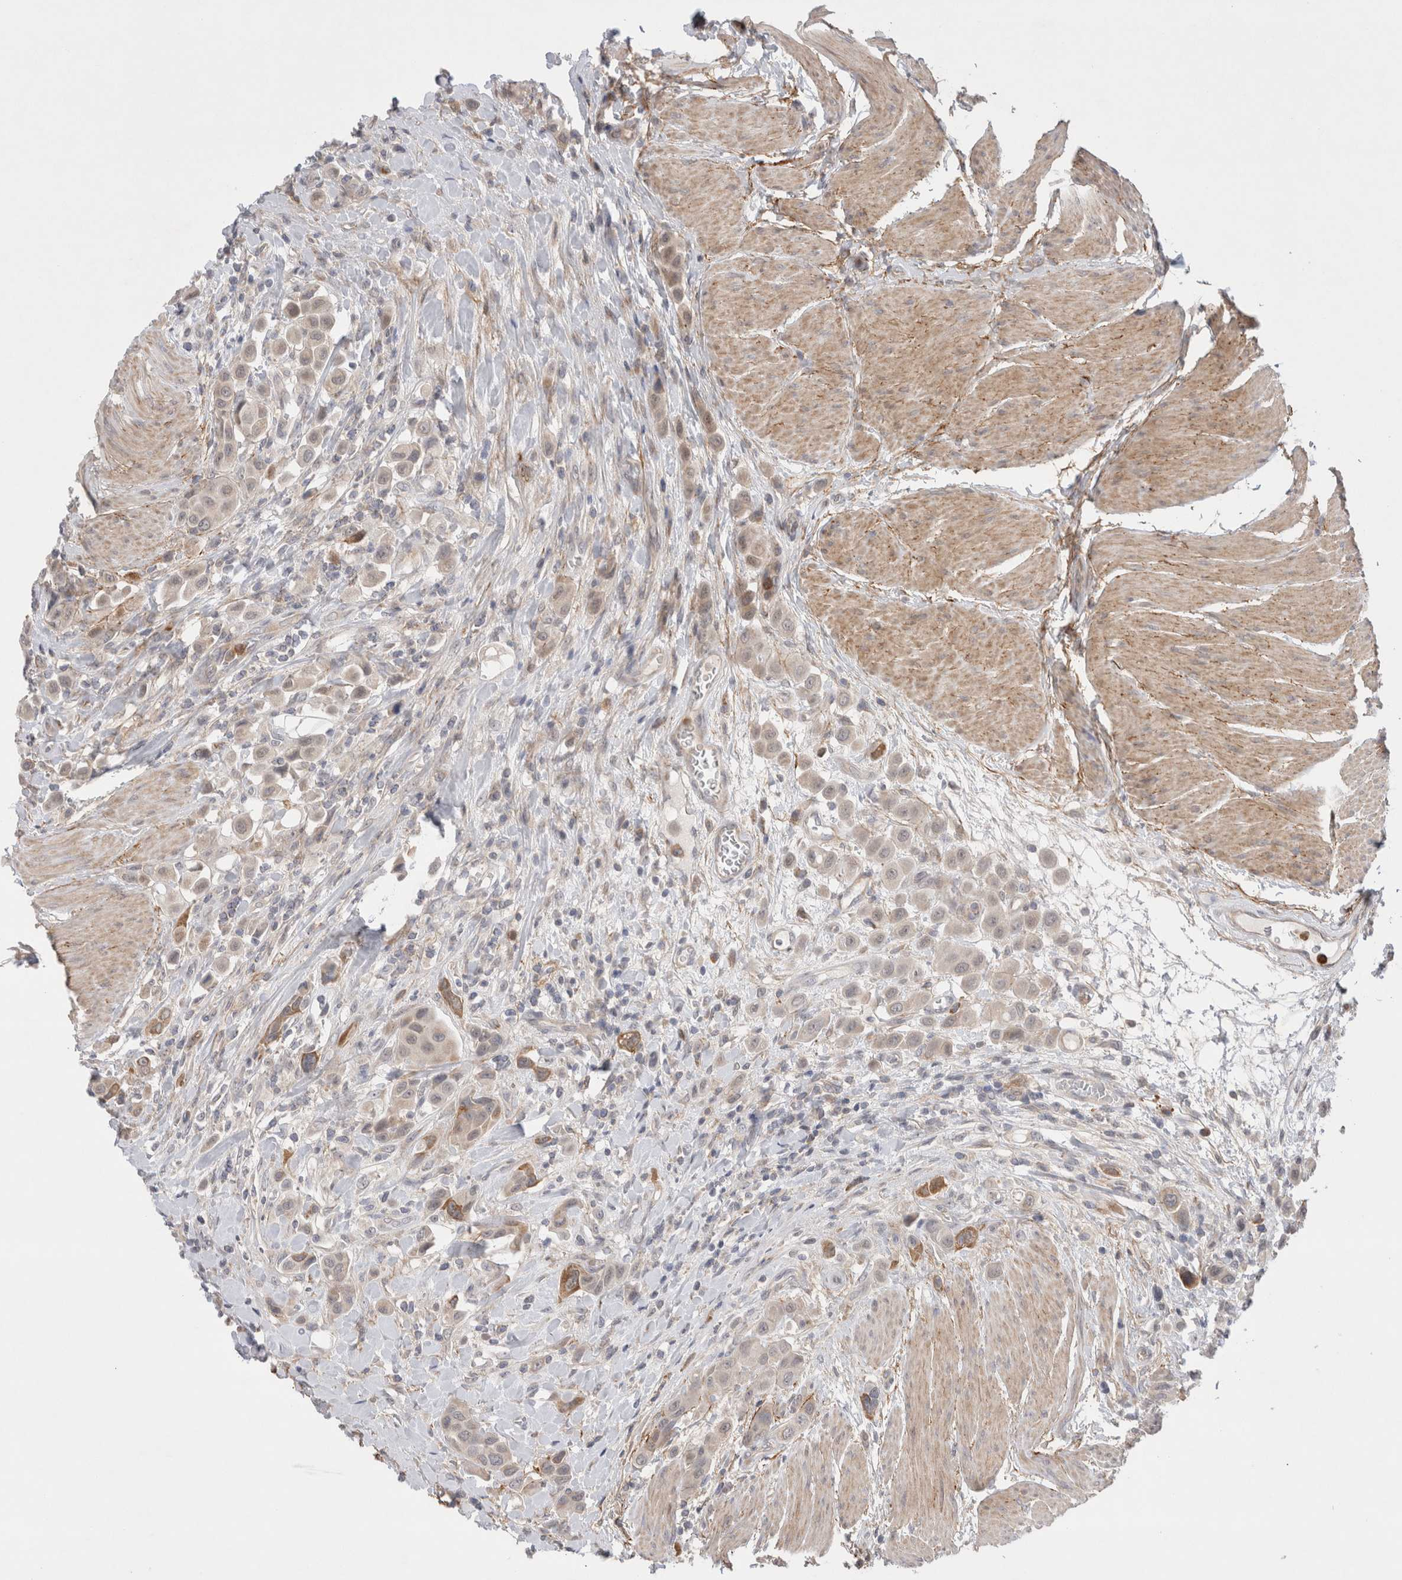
{"staining": {"intensity": "negative", "quantity": "none", "location": "none"}, "tissue": "urothelial cancer", "cell_type": "Tumor cells", "image_type": "cancer", "snomed": [{"axis": "morphology", "description": "Urothelial carcinoma, High grade"}, {"axis": "topography", "description": "Urinary bladder"}], "caption": "Tumor cells show no significant staining in urothelial carcinoma (high-grade). Nuclei are stained in blue.", "gene": "GSDMB", "patient": {"sex": "male", "age": 50}}